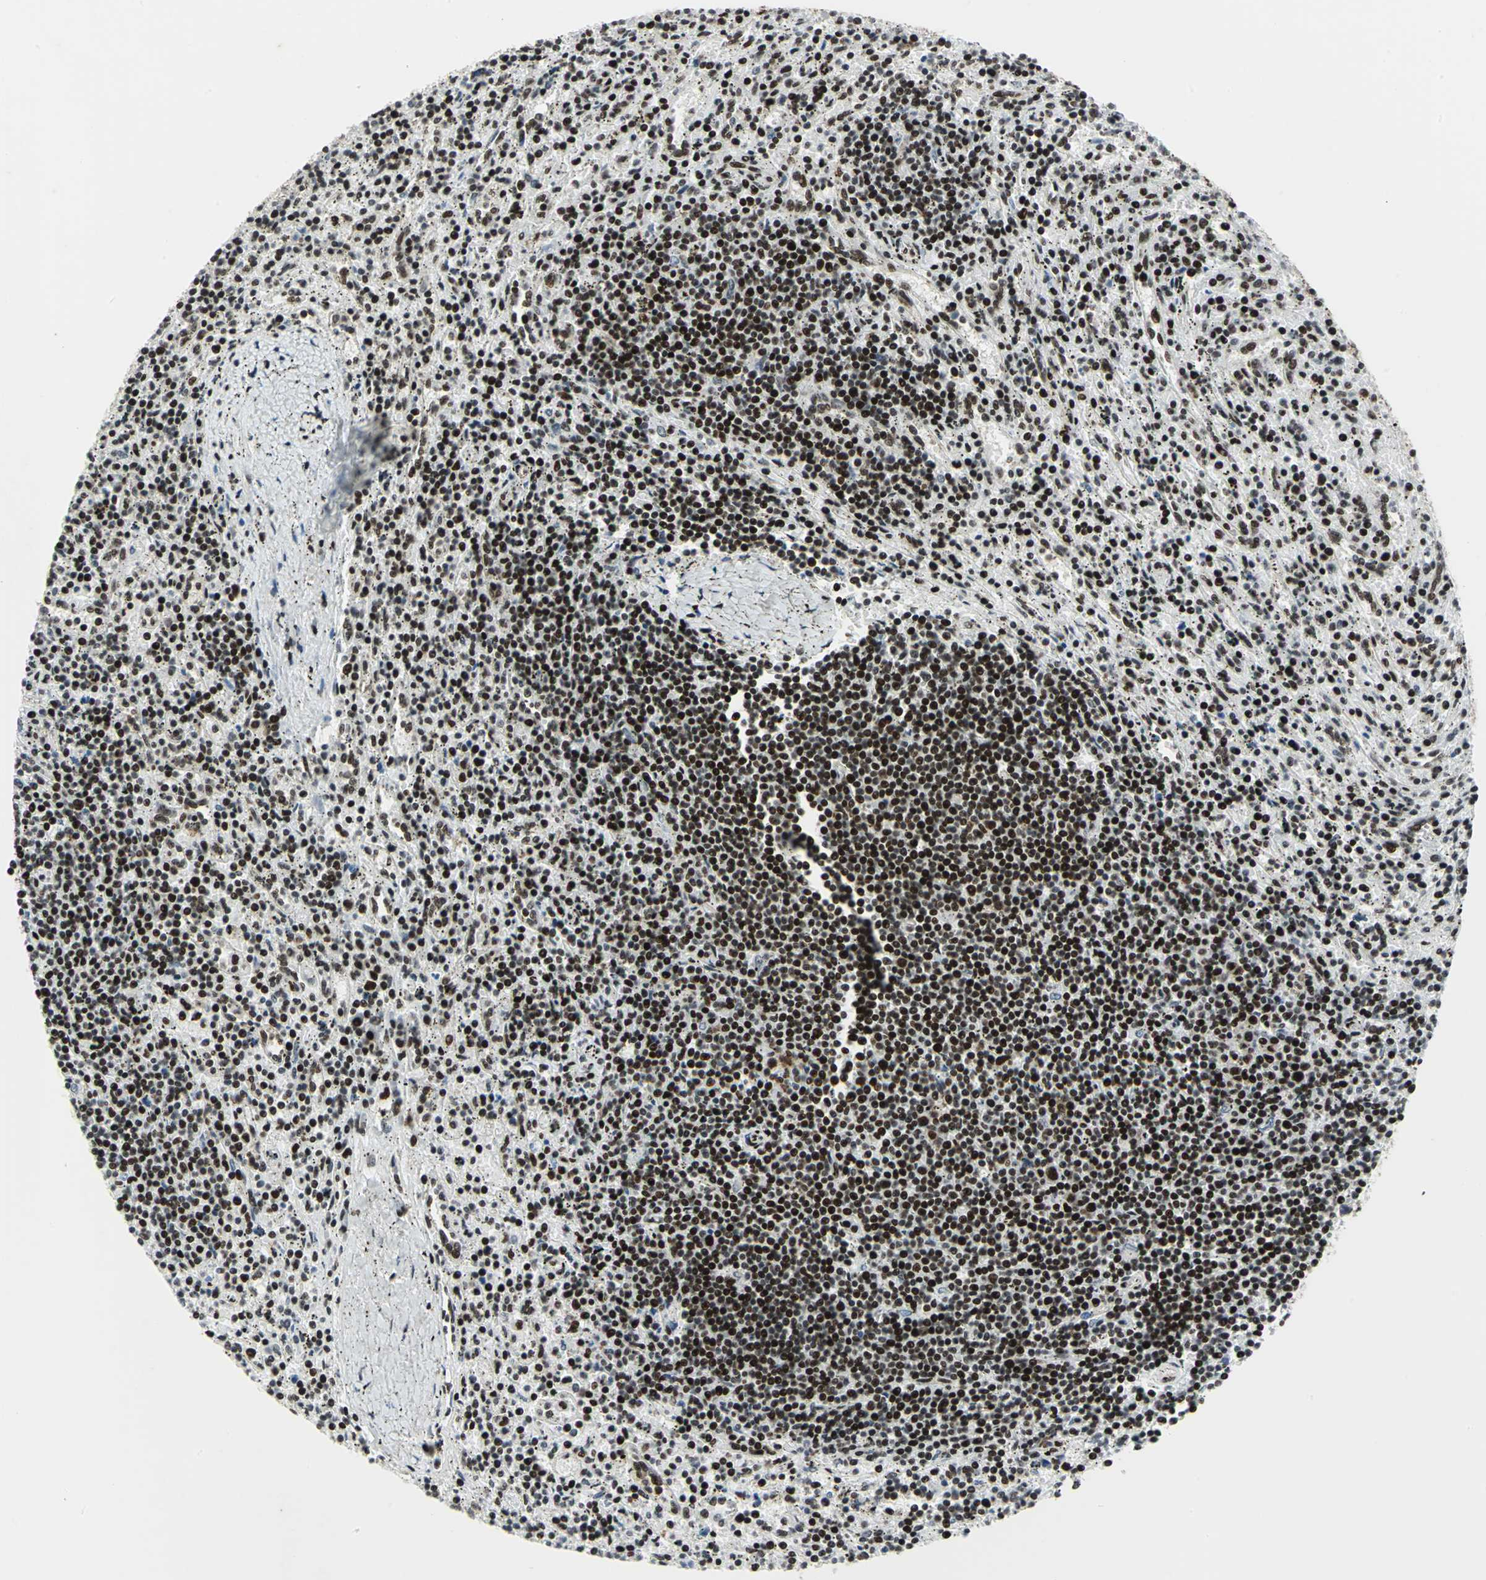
{"staining": {"intensity": "strong", "quantity": ">75%", "location": "nuclear"}, "tissue": "lymphoma", "cell_type": "Tumor cells", "image_type": "cancer", "snomed": [{"axis": "morphology", "description": "Malignant lymphoma, non-Hodgkin's type, Low grade"}, {"axis": "topography", "description": "Spleen"}], "caption": "Tumor cells demonstrate high levels of strong nuclear expression in approximately >75% of cells in lymphoma.", "gene": "SMARCA4", "patient": {"sex": "male", "age": 76}}